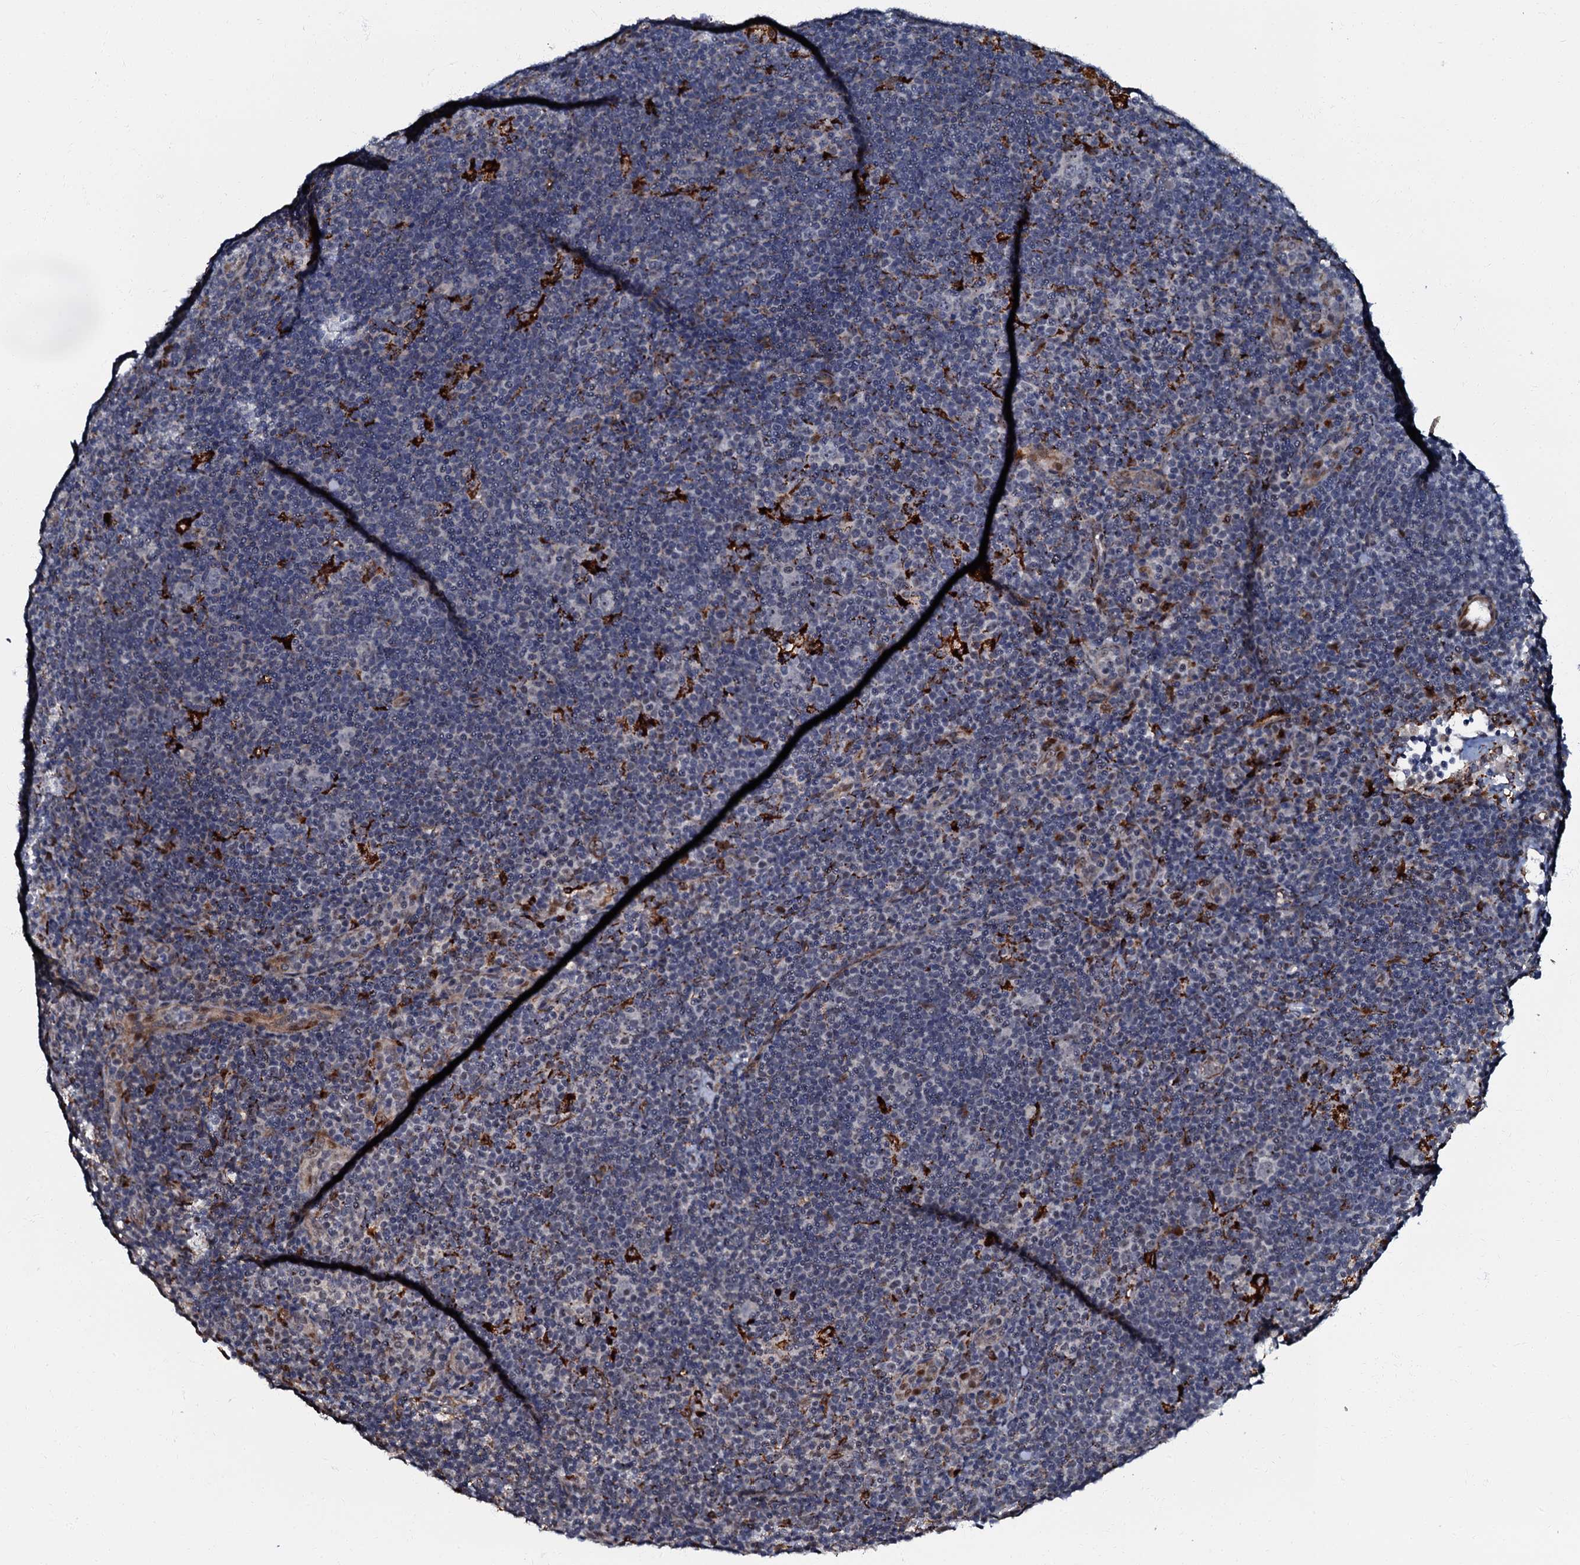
{"staining": {"intensity": "negative", "quantity": "none", "location": "none"}, "tissue": "lymphoma", "cell_type": "Tumor cells", "image_type": "cancer", "snomed": [{"axis": "morphology", "description": "Hodgkin's disease, NOS"}, {"axis": "topography", "description": "Lymph node"}], "caption": "Immunohistochemical staining of lymphoma reveals no significant staining in tumor cells. (Brightfield microscopy of DAB (3,3'-diaminobenzidine) IHC at high magnification).", "gene": "OLAH", "patient": {"sex": "female", "age": 57}}